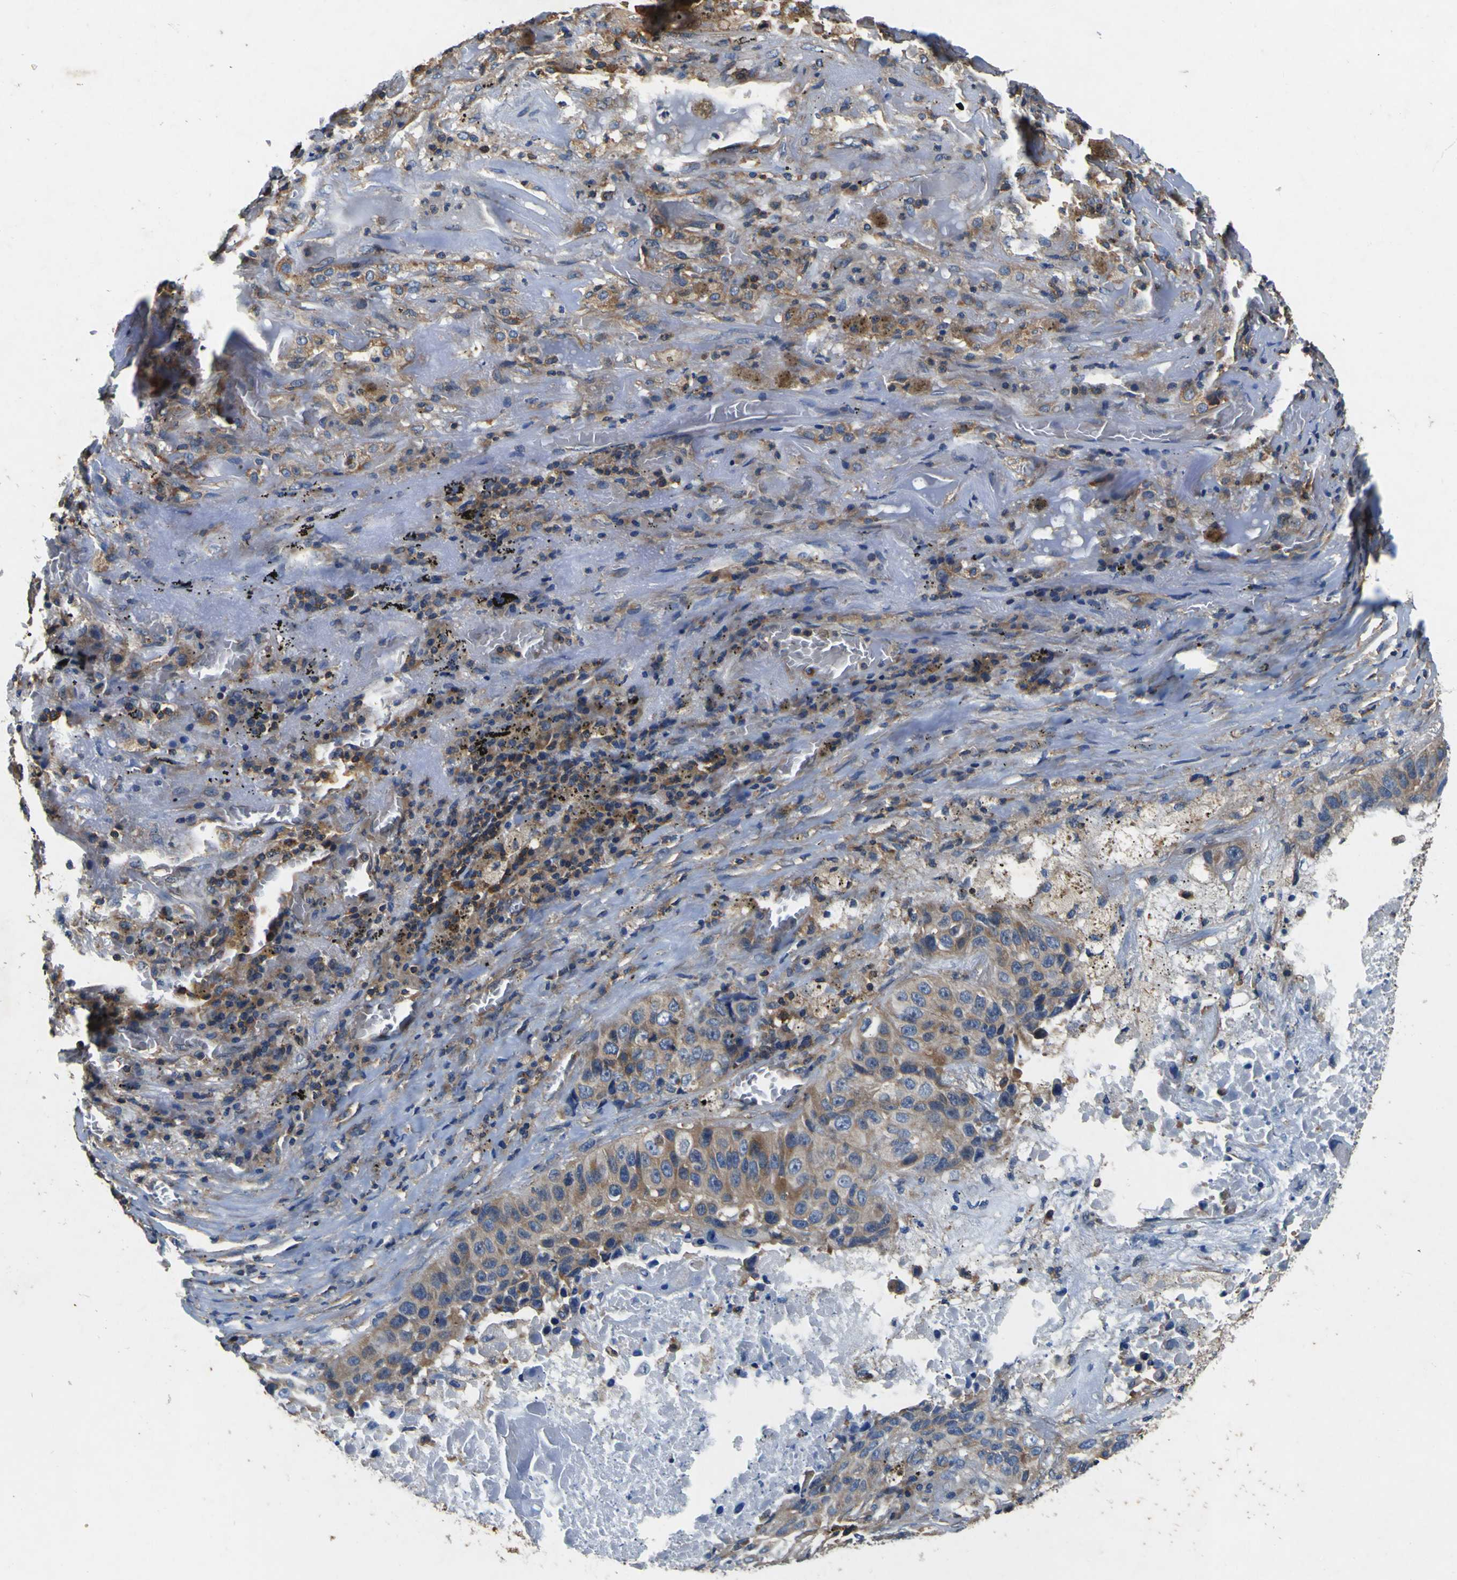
{"staining": {"intensity": "moderate", "quantity": ">75%", "location": "cytoplasmic/membranous"}, "tissue": "lung cancer", "cell_type": "Tumor cells", "image_type": "cancer", "snomed": [{"axis": "morphology", "description": "Squamous cell carcinoma, NOS"}, {"axis": "topography", "description": "Lung"}], "caption": "Immunohistochemistry (IHC) micrograph of neoplastic tissue: lung cancer stained using immunohistochemistry (IHC) reveals medium levels of moderate protein expression localized specifically in the cytoplasmic/membranous of tumor cells, appearing as a cytoplasmic/membranous brown color.", "gene": "CNR2", "patient": {"sex": "male", "age": 57}}